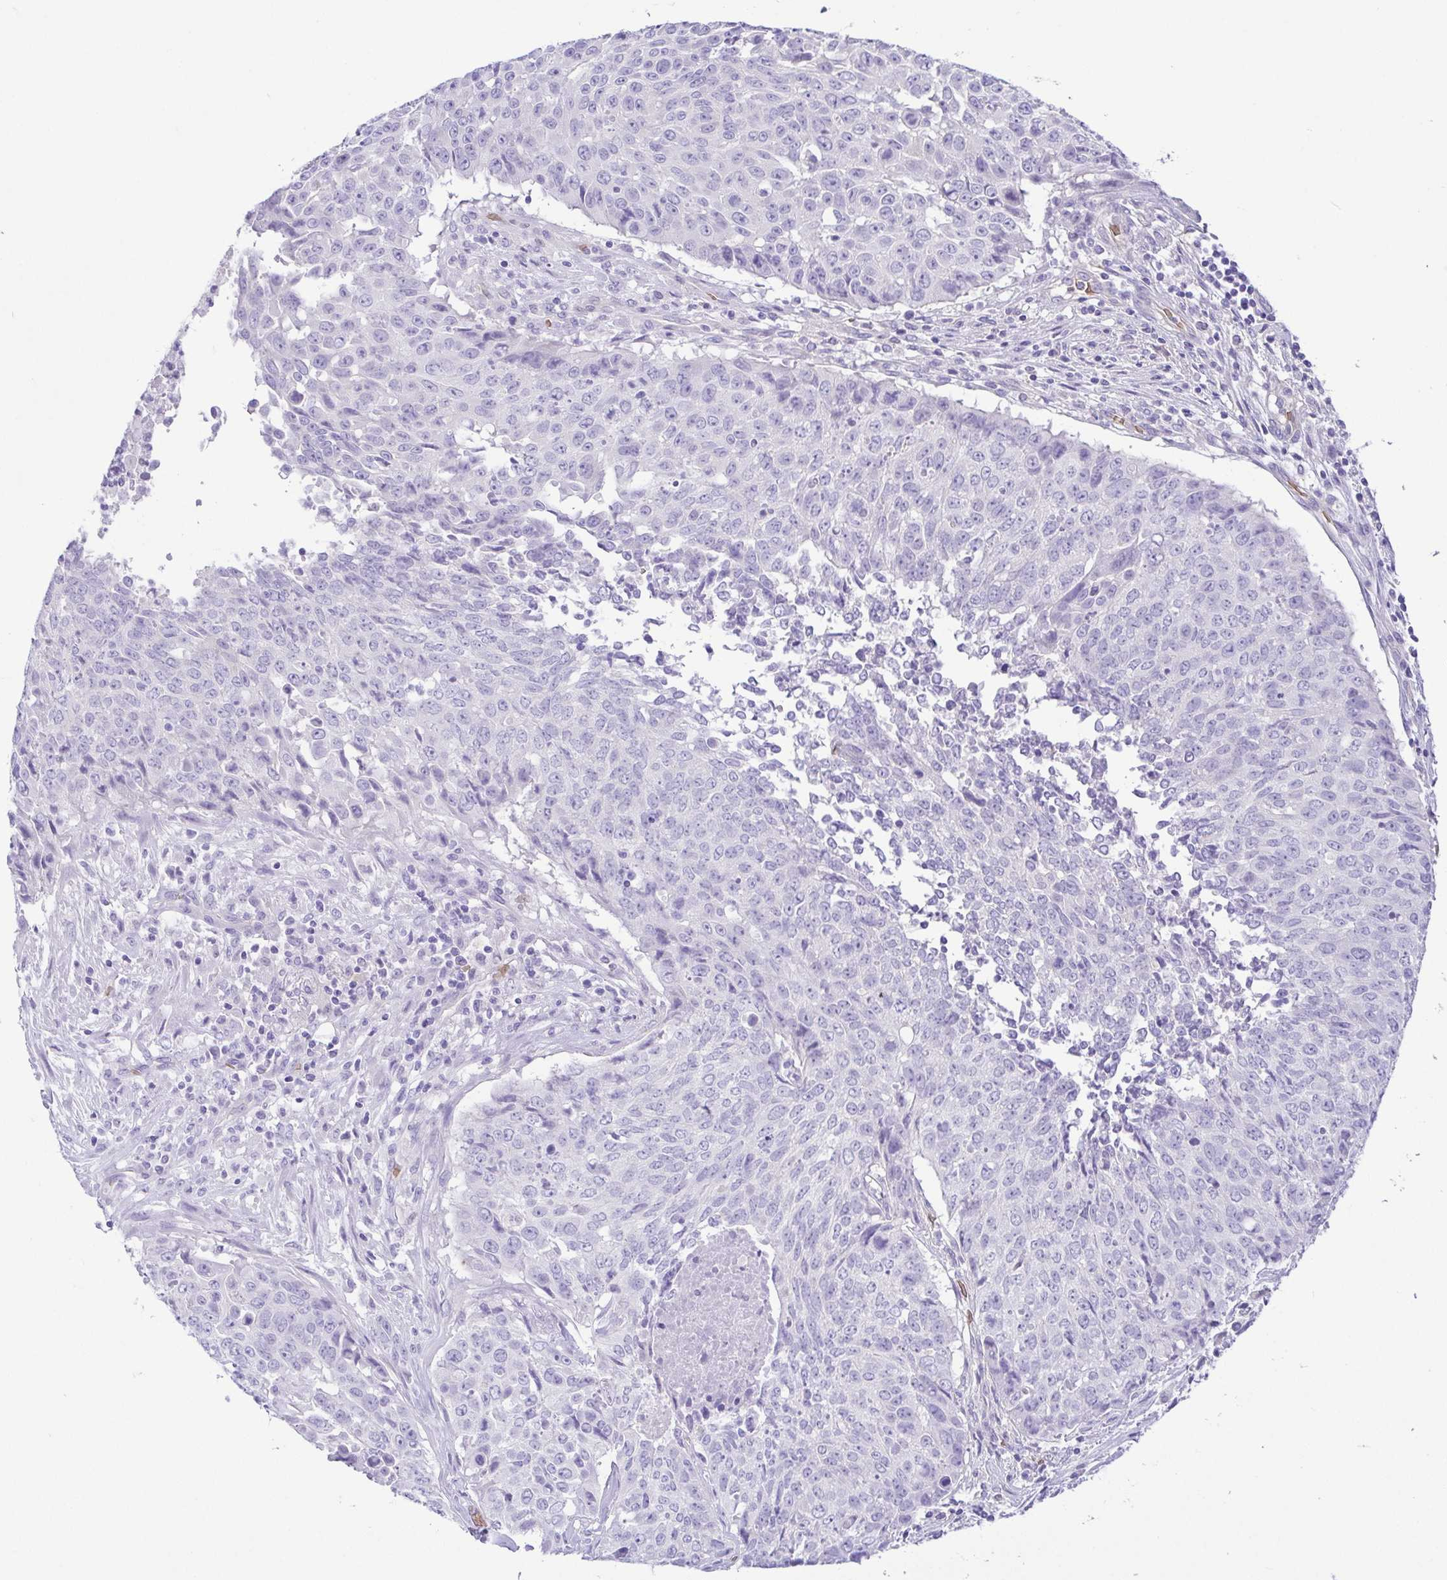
{"staining": {"intensity": "negative", "quantity": "none", "location": "none"}, "tissue": "lung cancer", "cell_type": "Tumor cells", "image_type": "cancer", "snomed": [{"axis": "morphology", "description": "Normal tissue, NOS"}, {"axis": "morphology", "description": "Squamous cell carcinoma, NOS"}, {"axis": "topography", "description": "Bronchus"}, {"axis": "topography", "description": "Lung"}], "caption": "The immunohistochemistry (IHC) image has no significant staining in tumor cells of lung squamous cell carcinoma tissue.", "gene": "EPB42", "patient": {"sex": "male", "age": 64}}